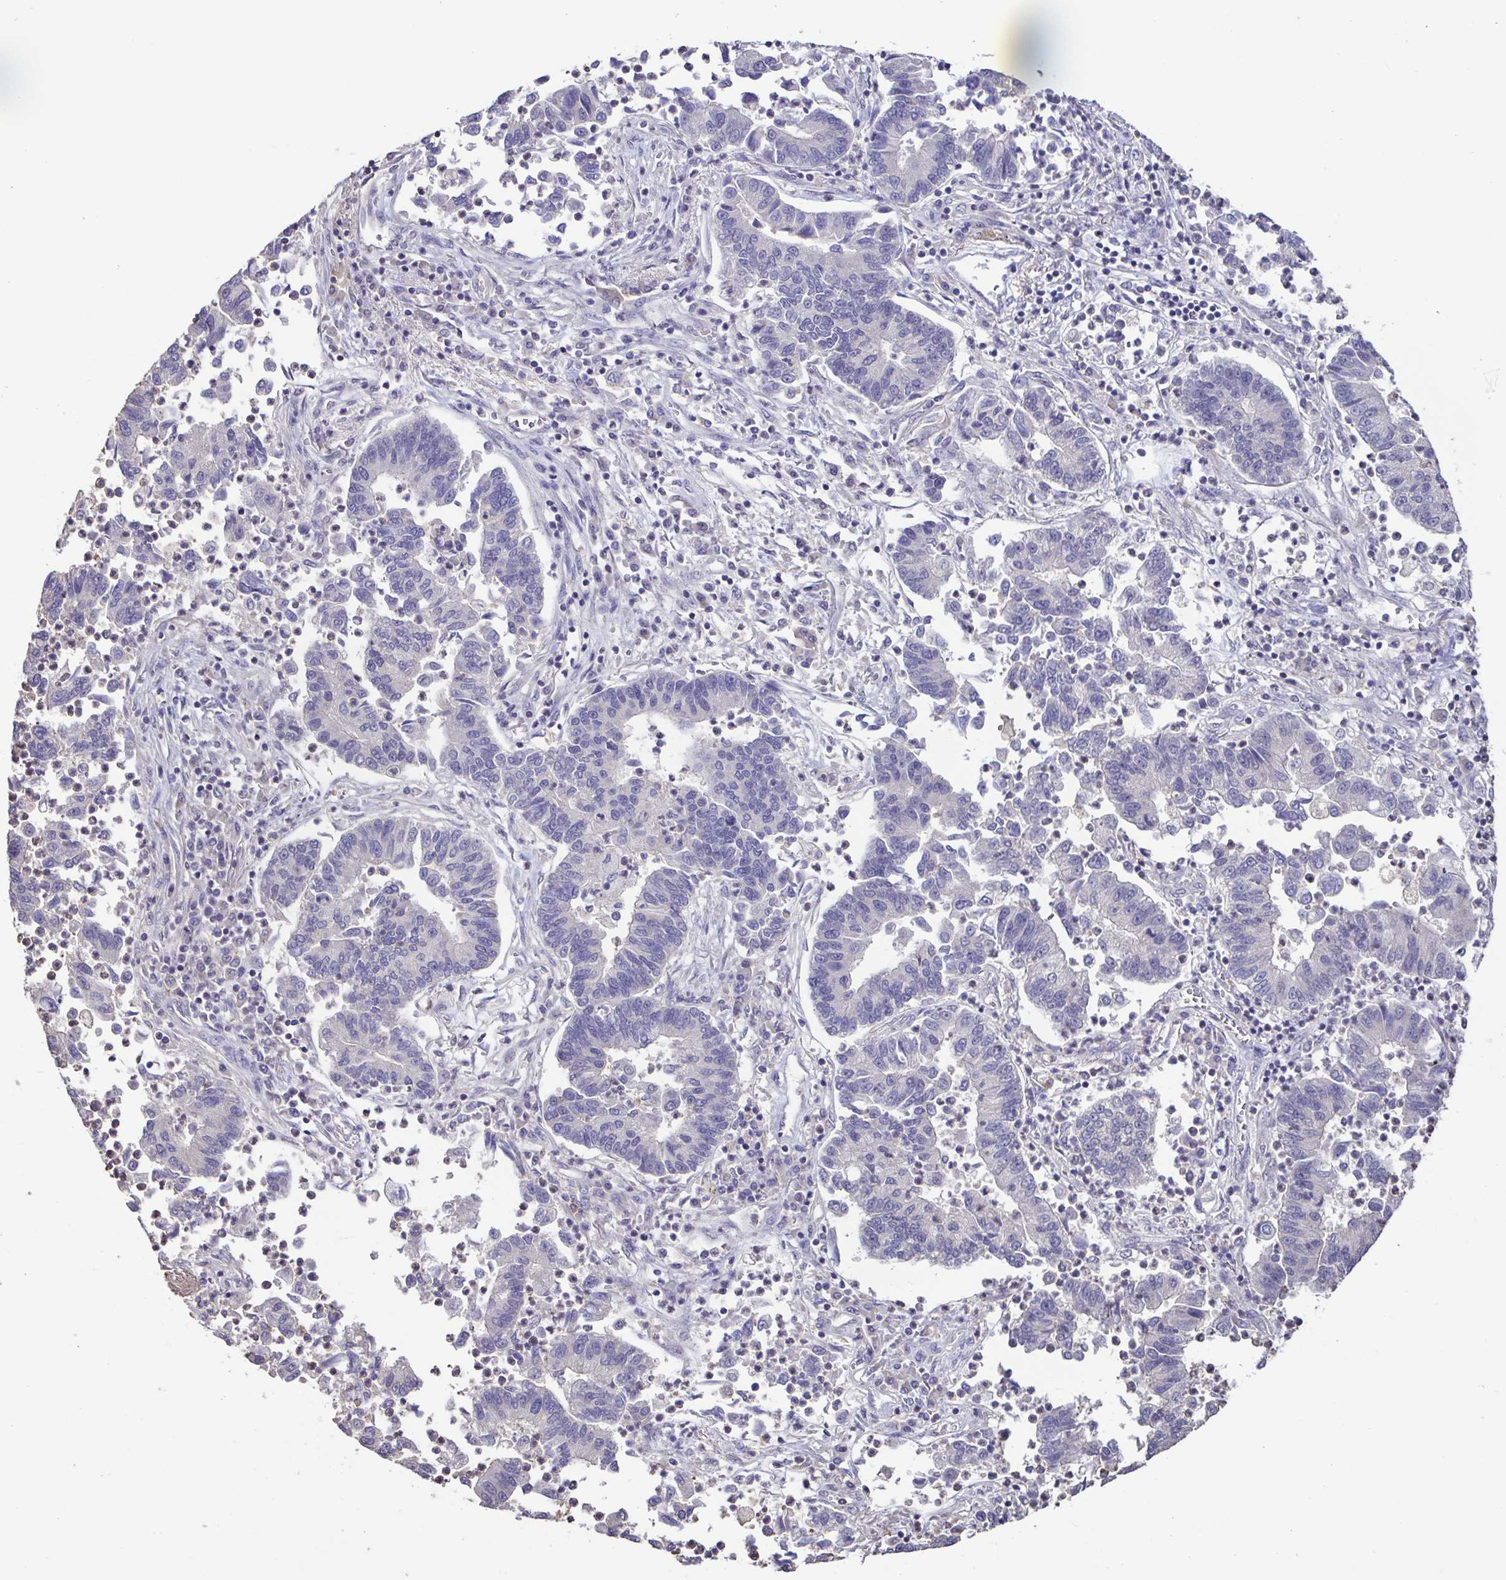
{"staining": {"intensity": "negative", "quantity": "none", "location": "none"}, "tissue": "lung cancer", "cell_type": "Tumor cells", "image_type": "cancer", "snomed": [{"axis": "morphology", "description": "Adenocarcinoma, NOS"}, {"axis": "topography", "description": "Lung"}], "caption": "DAB (3,3'-diaminobenzidine) immunohistochemical staining of human lung adenocarcinoma exhibits no significant expression in tumor cells.", "gene": "ACTRT2", "patient": {"sex": "female", "age": 57}}